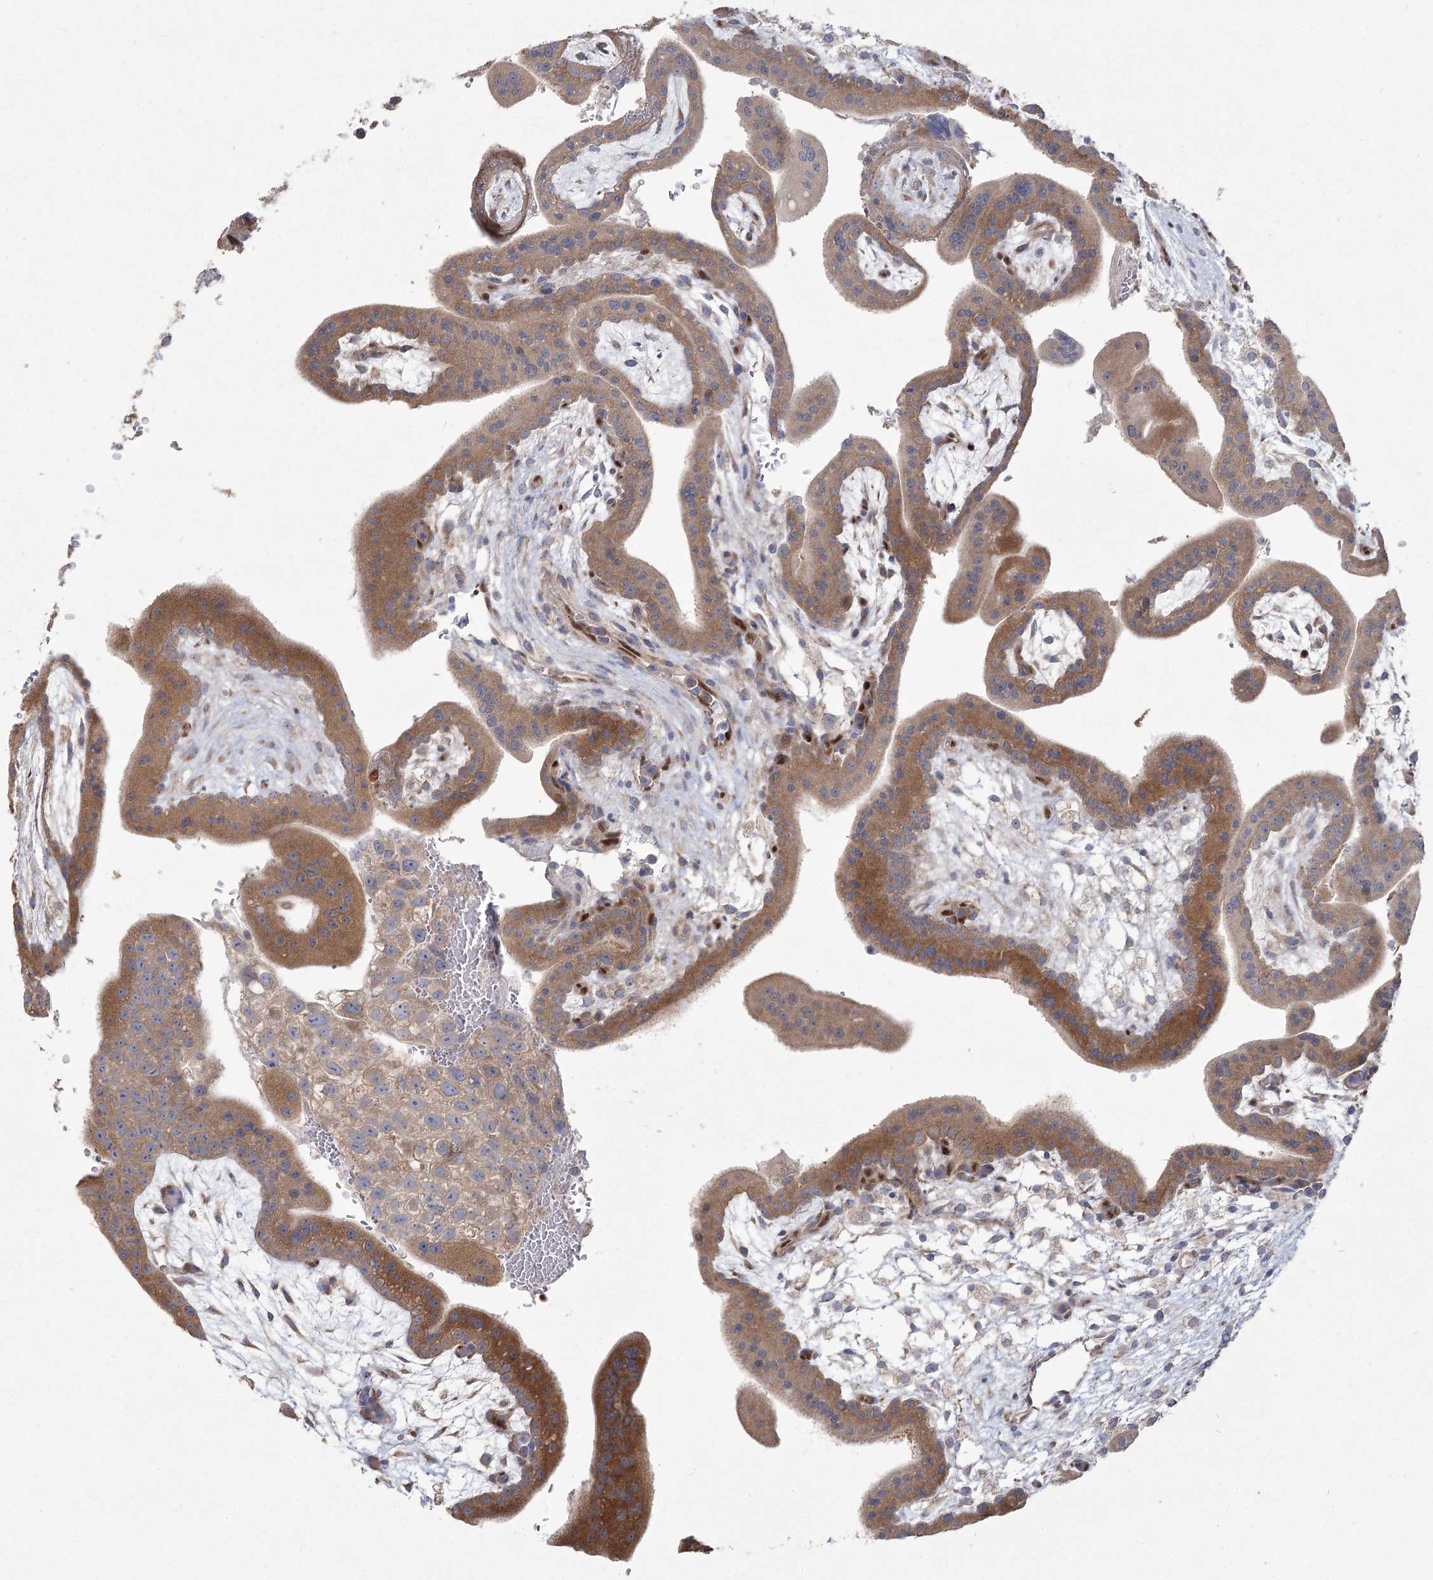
{"staining": {"intensity": "moderate", "quantity": ">75%", "location": "cytoplasmic/membranous"}, "tissue": "placenta", "cell_type": "Trophoblastic cells", "image_type": "normal", "snomed": [{"axis": "morphology", "description": "Normal tissue, NOS"}, {"axis": "topography", "description": "Placenta"}], "caption": "This is an image of immunohistochemistry staining of normal placenta, which shows moderate staining in the cytoplasmic/membranous of trophoblastic cells.", "gene": "CAMTA1", "patient": {"sex": "female", "age": 35}}